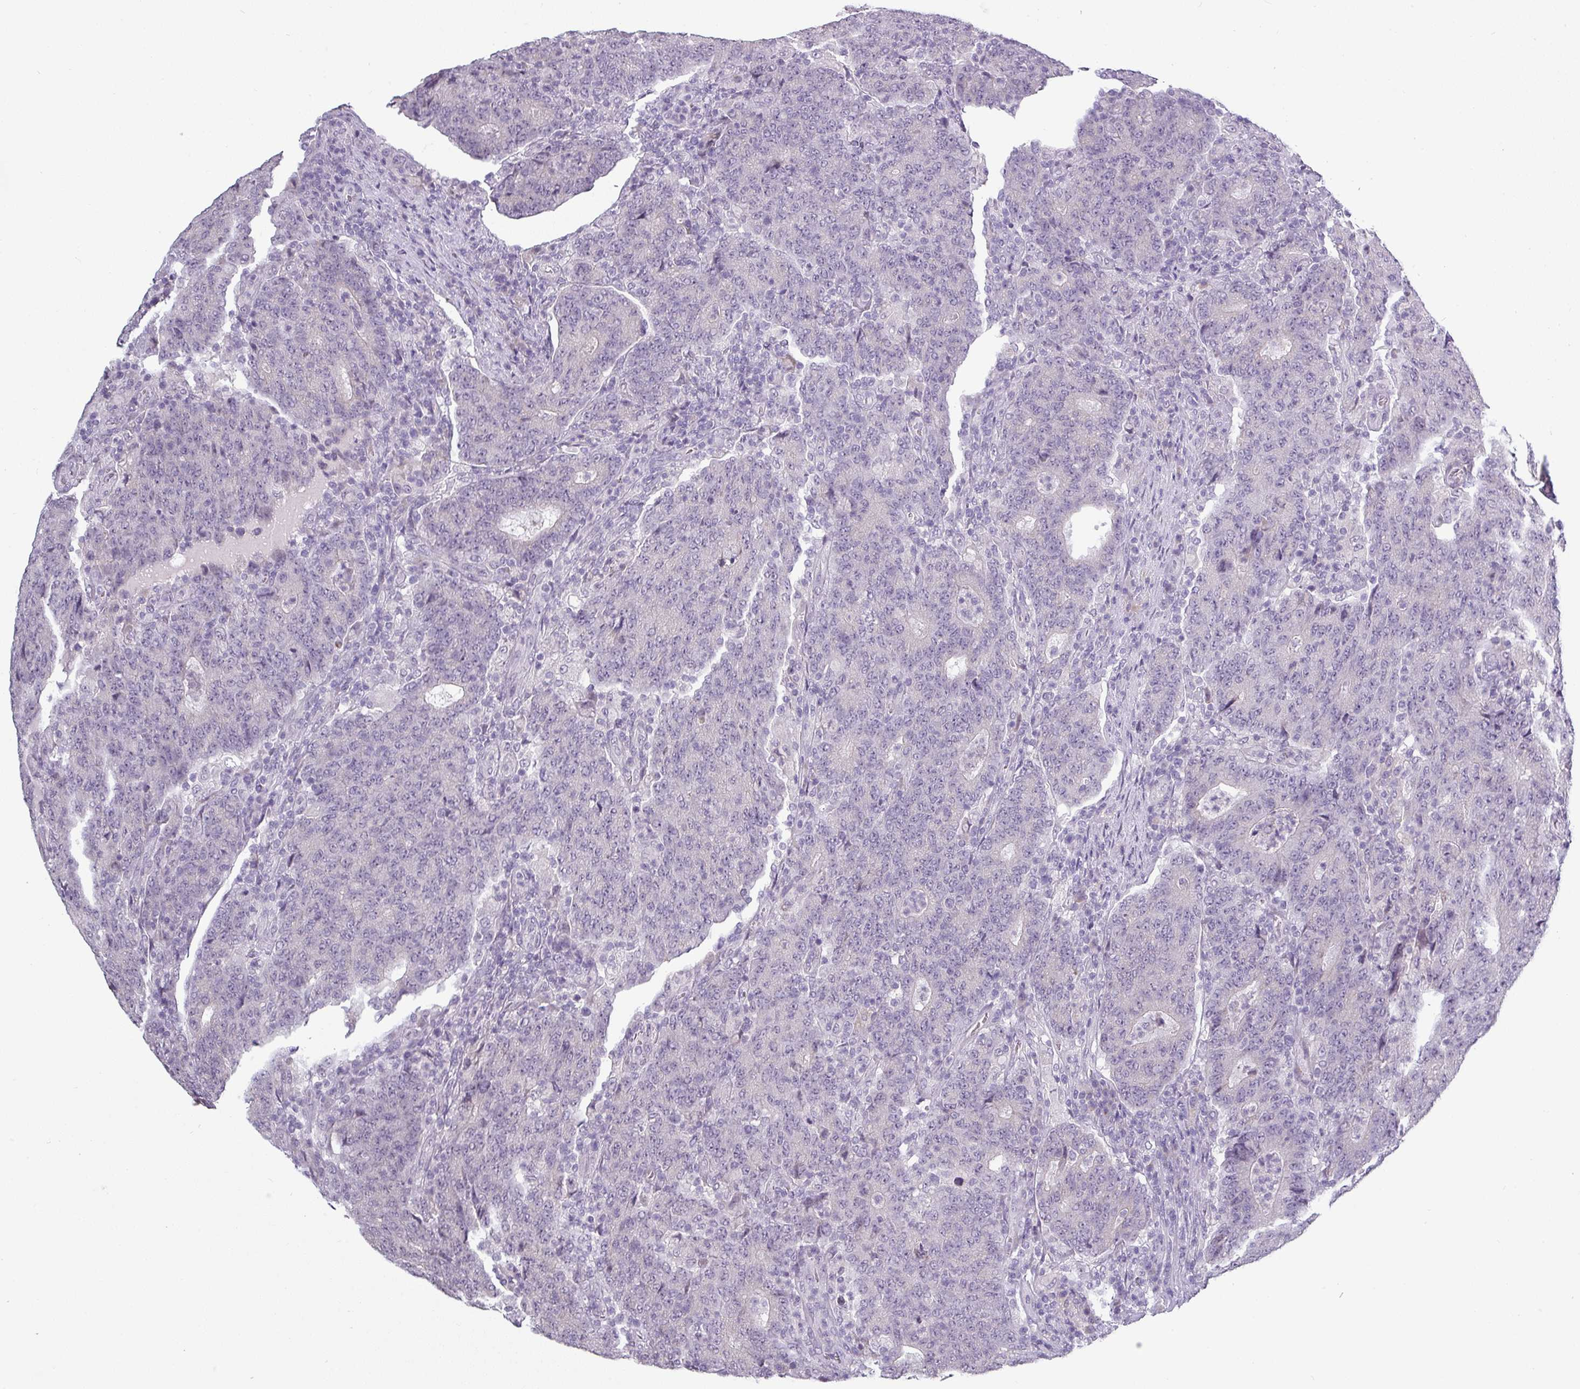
{"staining": {"intensity": "negative", "quantity": "none", "location": "none"}, "tissue": "colorectal cancer", "cell_type": "Tumor cells", "image_type": "cancer", "snomed": [{"axis": "morphology", "description": "Adenocarcinoma, NOS"}, {"axis": "topography", "description": "Colon"}], "caption": "Immunohistochemistry (IHC) of colorectal cancer shows no staining in tumor cells.", "gene": "SLC26A9", "patient": {"sex": "female", "age": 75}}